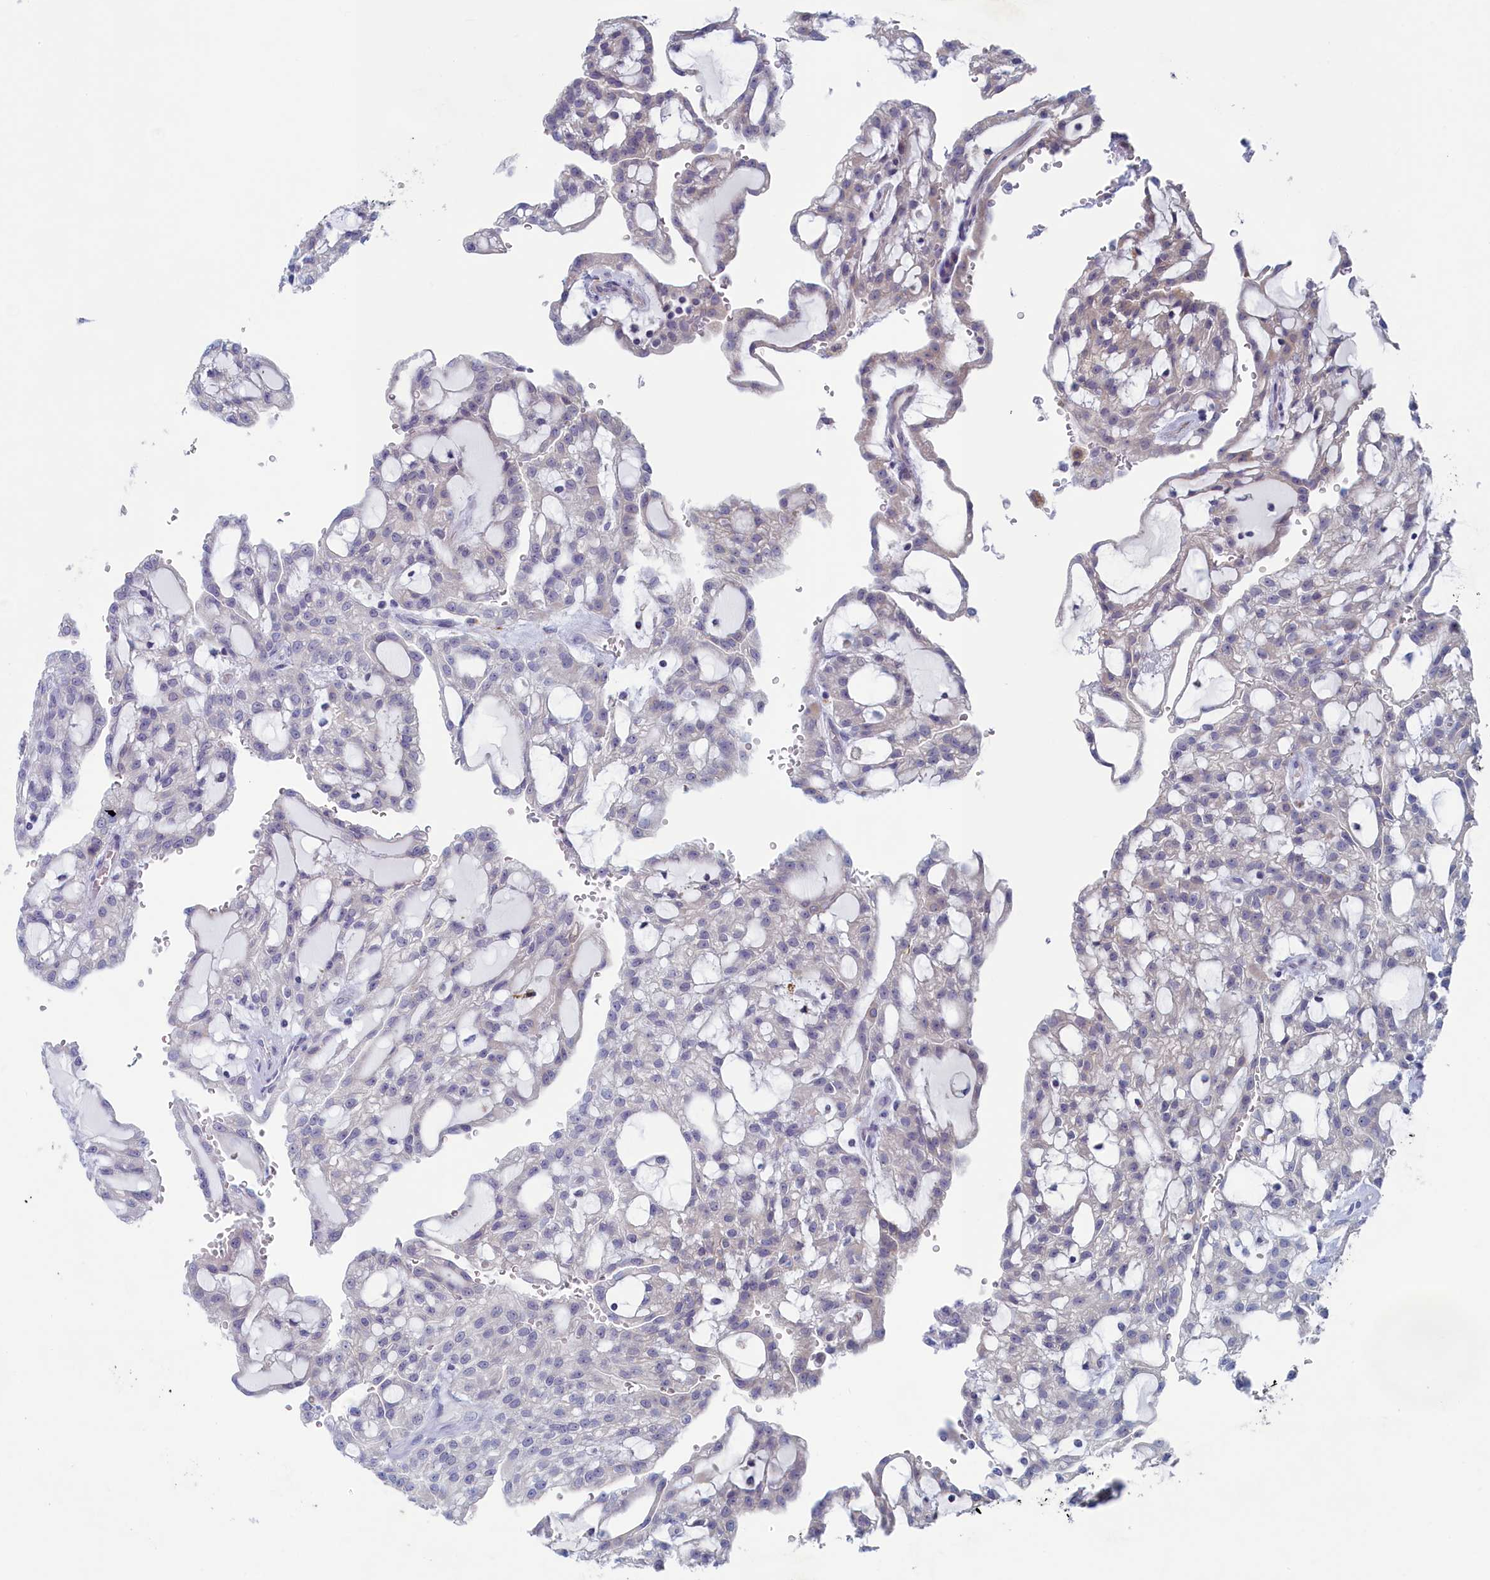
{"staining": {"intensity": "negative", "quantity": "none", "location": "none"}, "tissue": "renal cancer", "cell_type": "Tumor cells", "image_type": "cancer", "snomed": [{"axis": "morphology", "description": "Adenocarcinoma, NOS"}, {"axis": "topography", "description": "Kidney"}], "caption": "High power microscopy photomicrograph of an IHC histopathology image of renal cancer, revealing no significant expression in tumor cells.", "gene": "WDR76", "patient": {"sex": "male", "age": 63}}